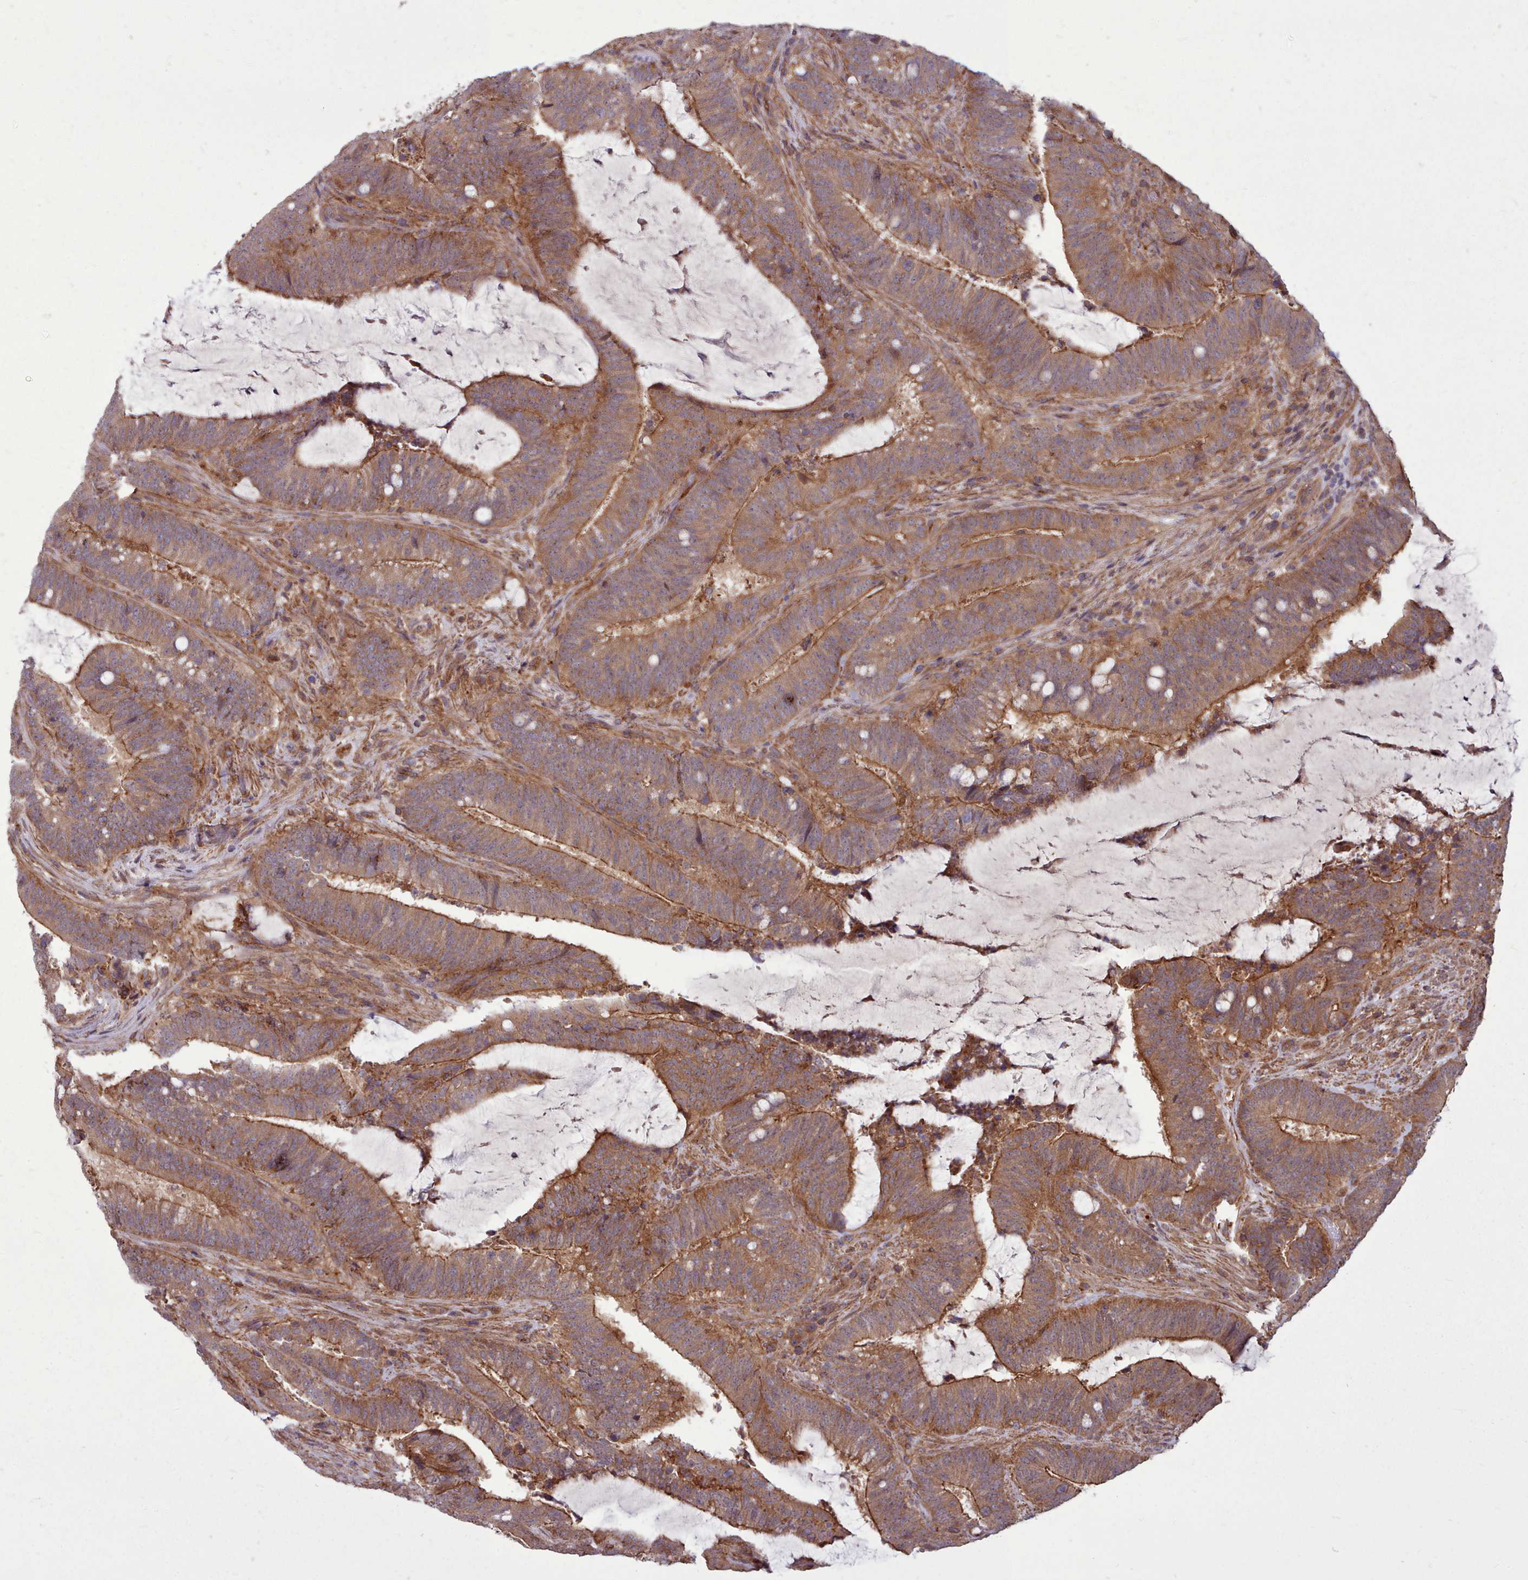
{"staining": {"intensity": "moderate", "quantity": ">75%", "location": "cytoplasmic/membranous"}, "tissue": "colorectal cancer", "cell_type": "Tumor cells", "image_type": "cancer", "snomed": [{"axis": "morphology", "description": "Adenocarcinoma, NOS"}, {"axis": "topography", "description": "Colon"}], "caption": "Colorectal adenocarcinoma tissue exhibits moderate cytoplasmic/membranous expression in approximately >75% of tumor cells", "gene": "STUB1", "patient": {"sex": "female", "age": 43}}